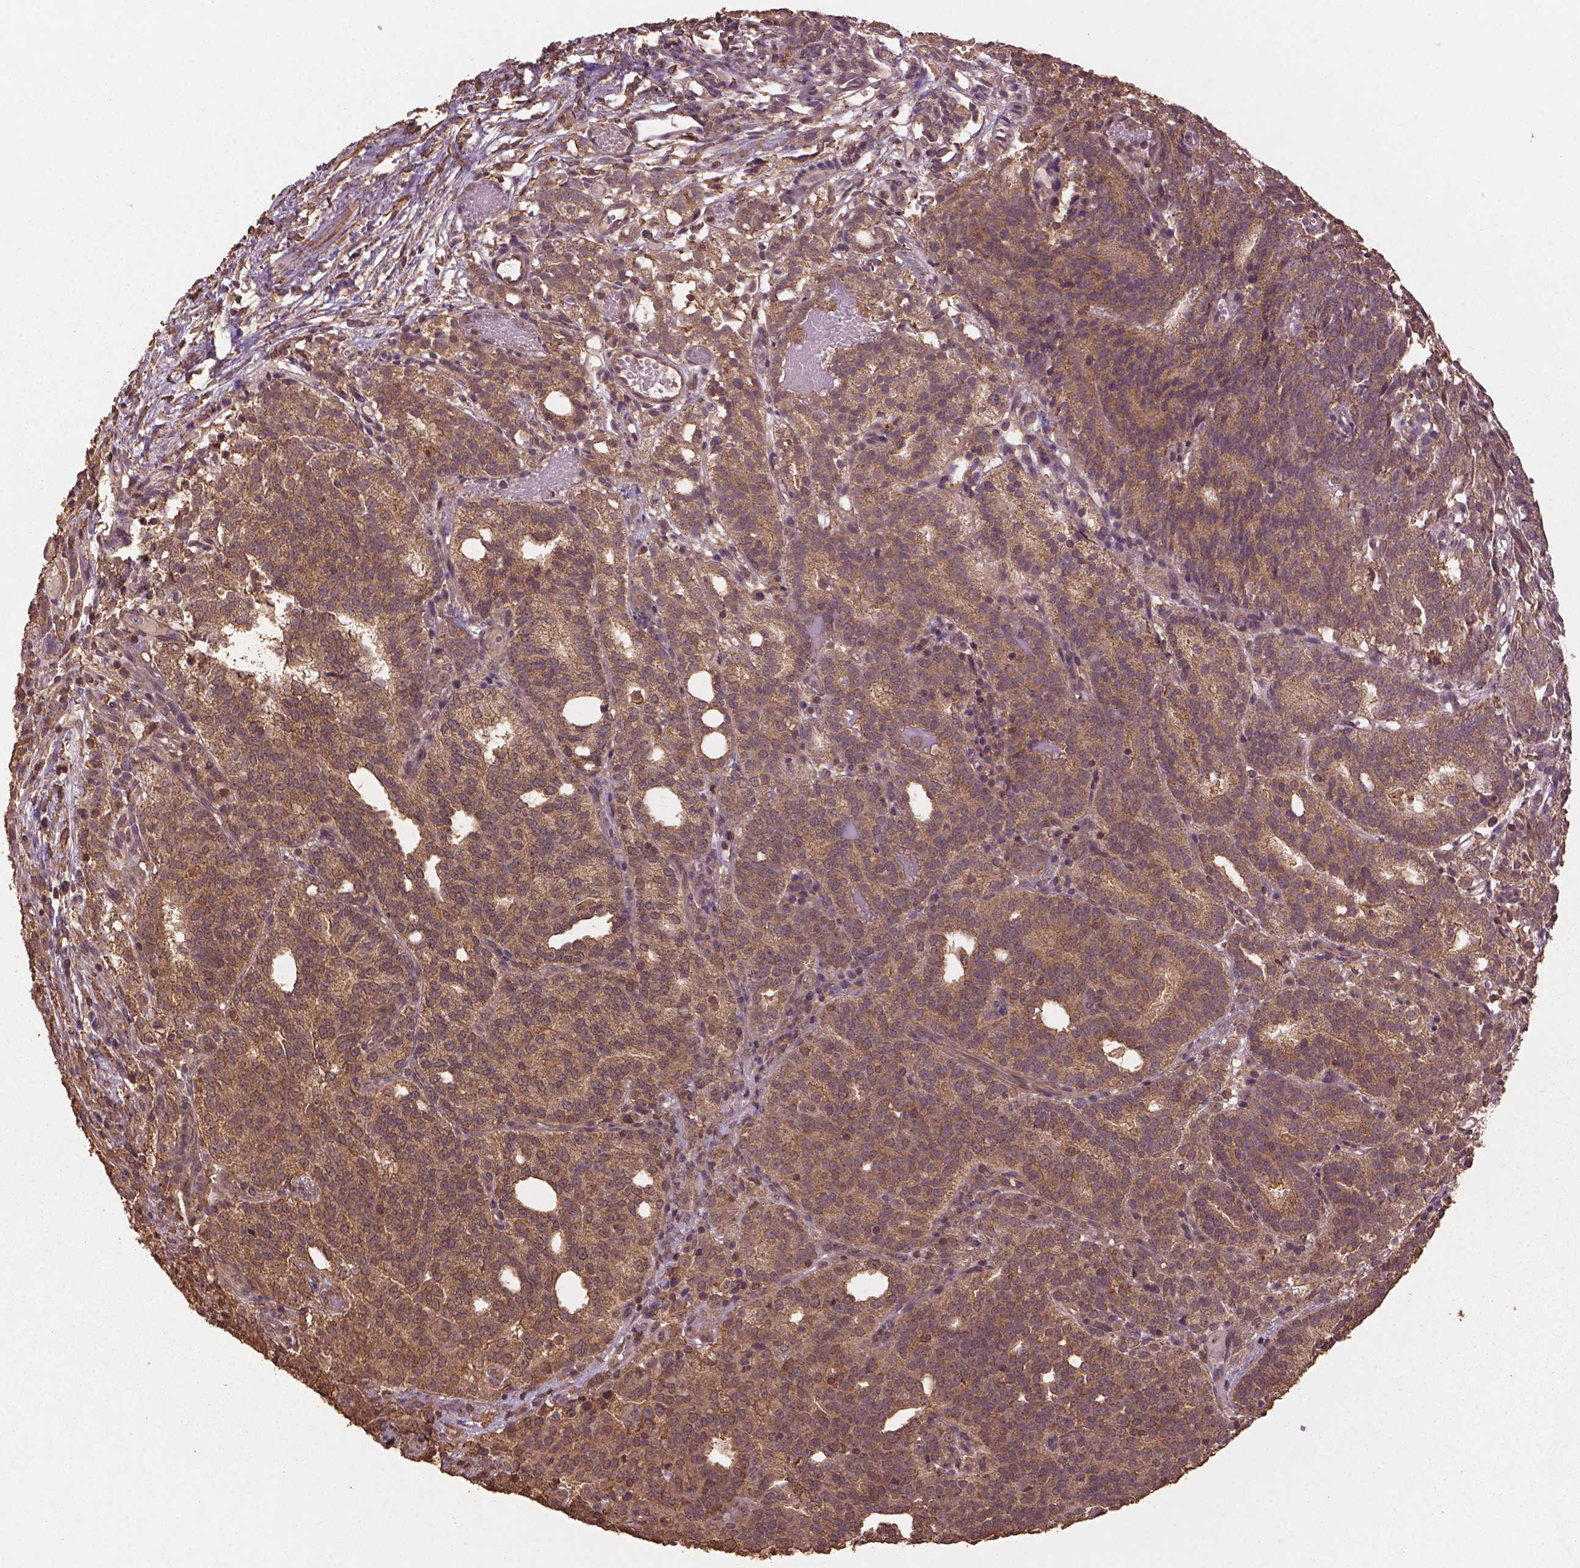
{"staining": {"intensity": "moderate", "quantity": ">75%", "location": "cytoplasmic/membranous"}, "tissue": "prostate cancer", "cell_type": "Tumor cells", "image_type": "cancer", "snomed": [{"axis": "morphology", "description": "Adenocarcinoma, High grade"}, {"axis": "topography", "description": "Prostate"}], "caption": "Protein expression by immunohistochemistry displays moderate cytoplasmic/membranous positivity in about >75% of tumor cells in prostate cancer (adenocarcinoma (high-grade)).", "gene": "BABAM1", "patient": {"sex": "male", "age": 53}}